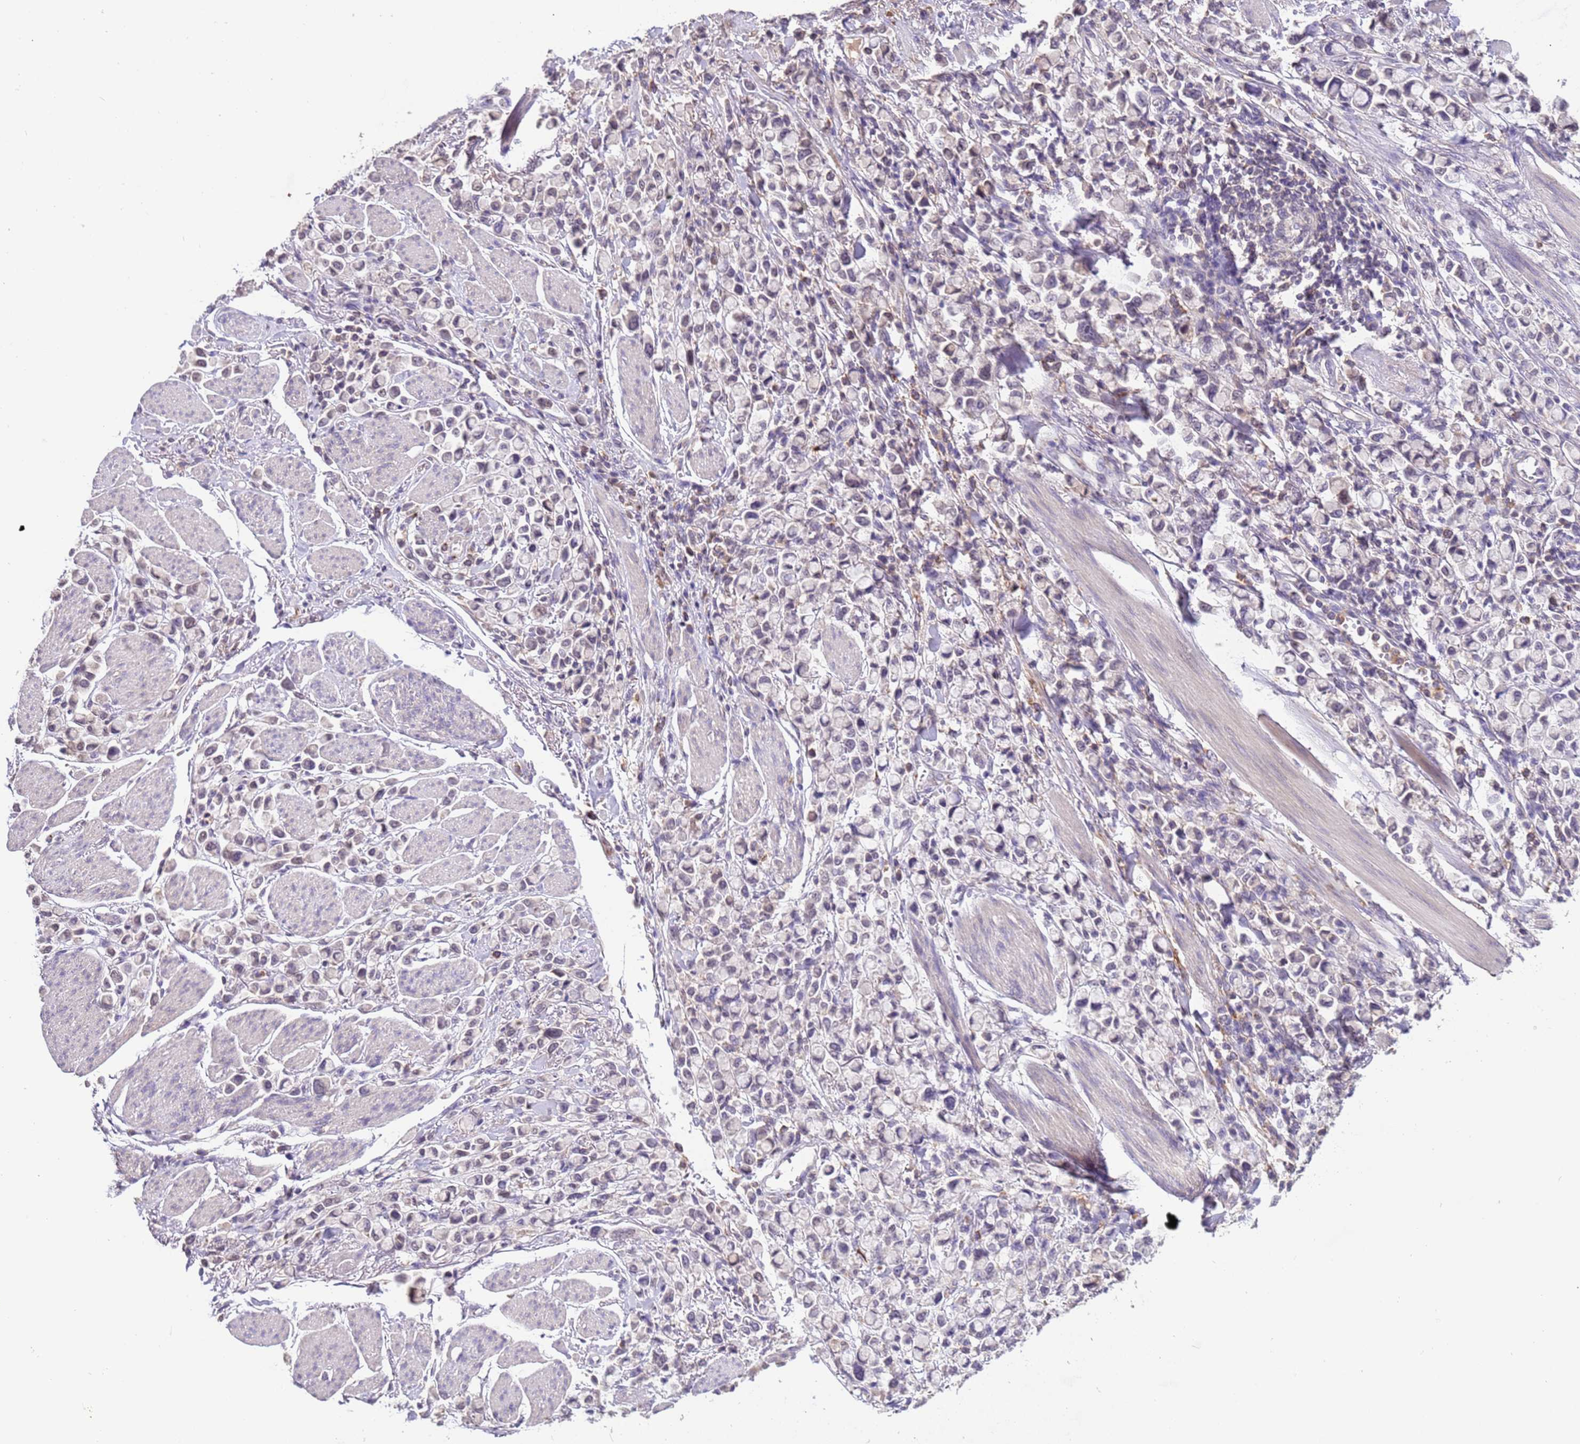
{"staining": {"intensity": "negative", "quantity": "none", "location": "none"}, "tissue": "stomach cancer", "cell_type": "Tumor cells", "image_type": "cancer", "snomed": [{"axis": "morphology", "description": "Adenocarcinoma, NOS"}, {"axis": "topography", "description": "Stomach"}], "caption": "The image displays no staining of tumor cells in stomach adenocarcinoma. Nuclei are stained in blue.", "gene": "ZNF248", "patient": {"sex": "female", "age": 81}}